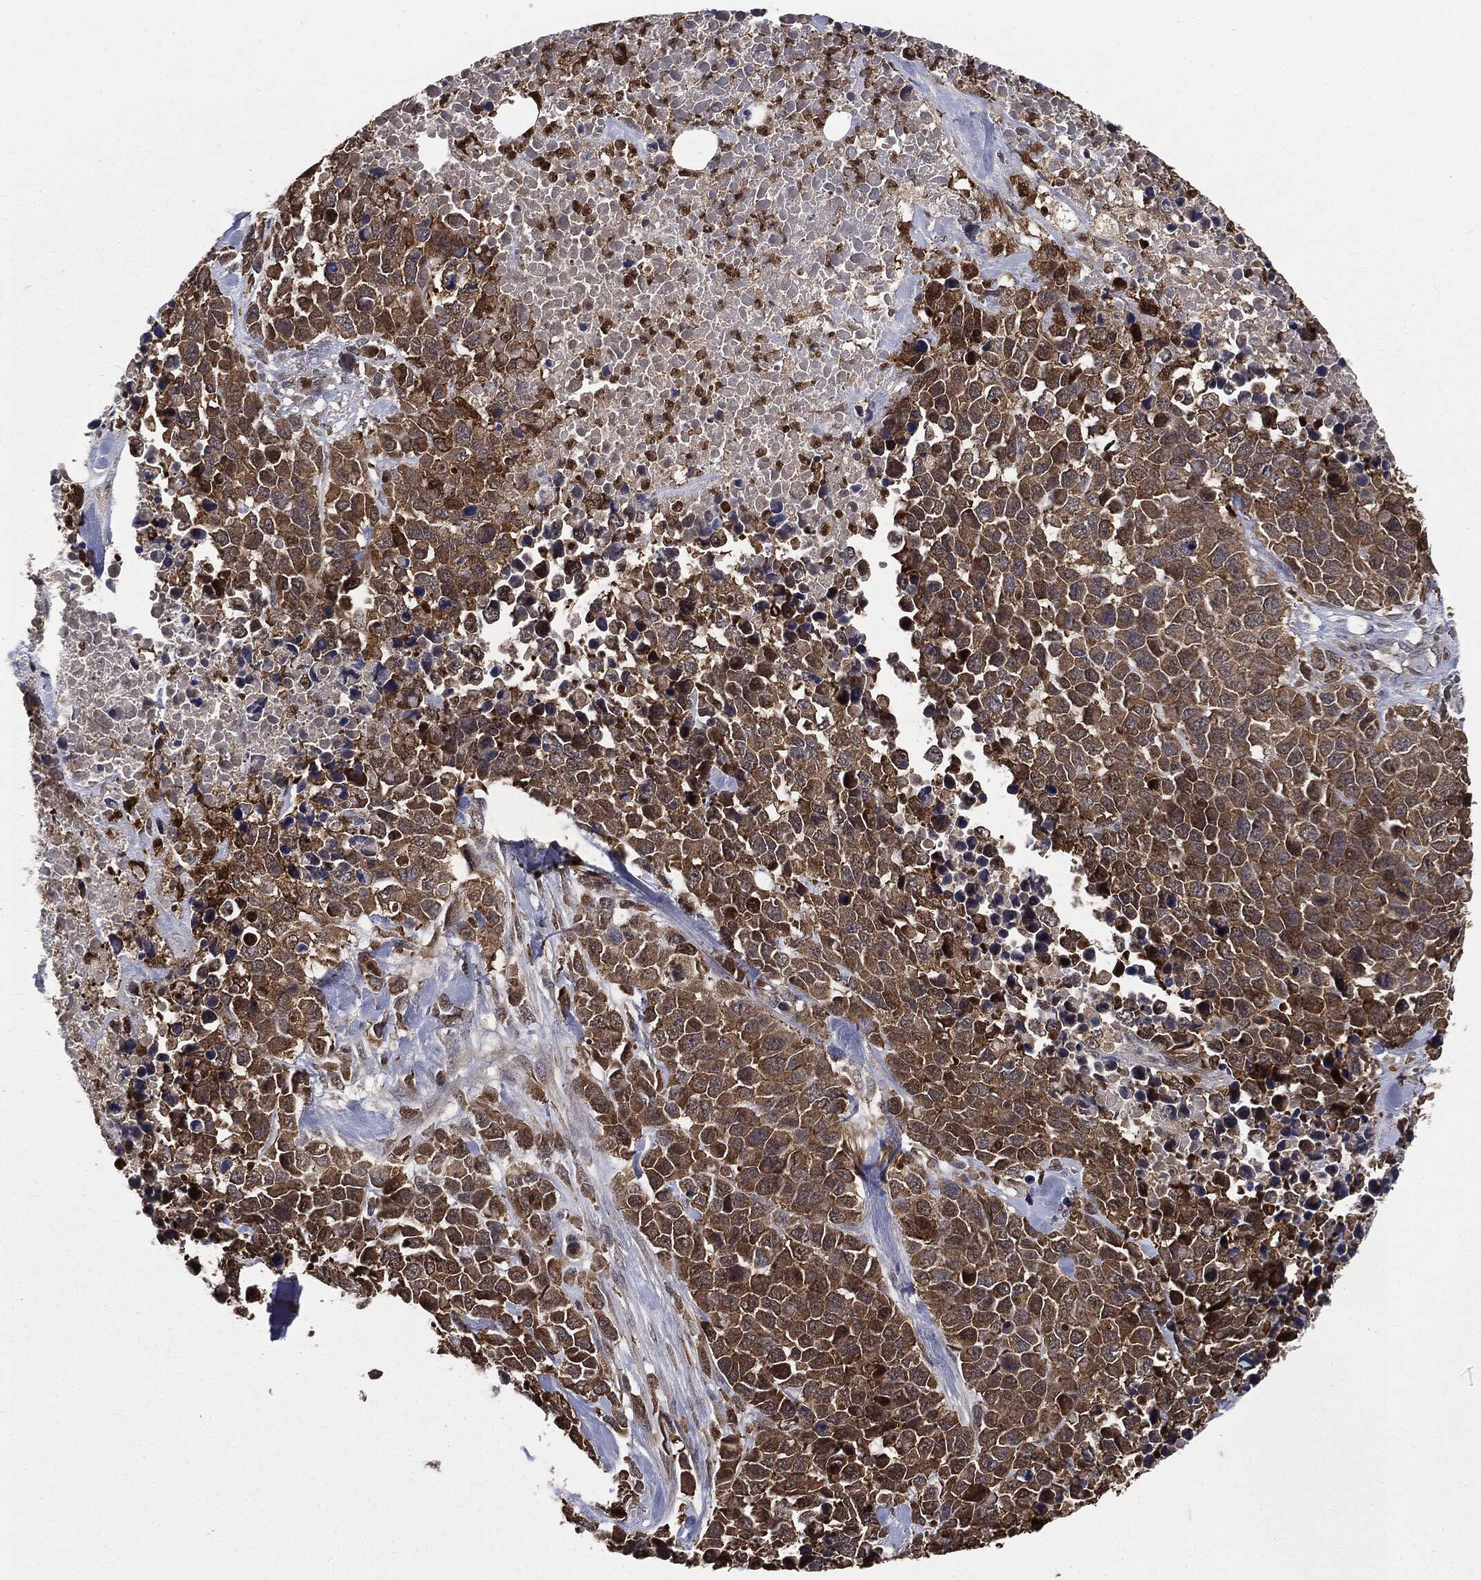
{"staining": {"intensity": "moderate", "quantity": "25%-75%", "location": "cytoplasmic/membranous"}, "tissue": "melanoma", "cell_type": "Tumor cells", "image_type": "cancer", "snomed": [{"axis": "morphology", "description": "Malignant melanoma, Metastatic site"}, {"axis": "topography", "description": "Skin"}], "caption": "Malignant melanoma (metastatic site) stained with immunohistochemistry (IHC) shows moderate cytoplasmic/membranous positivity in about 25%-75% of tumor cells.", "gene": "GPI", "patient": {"sex": "male", "age": 84}}